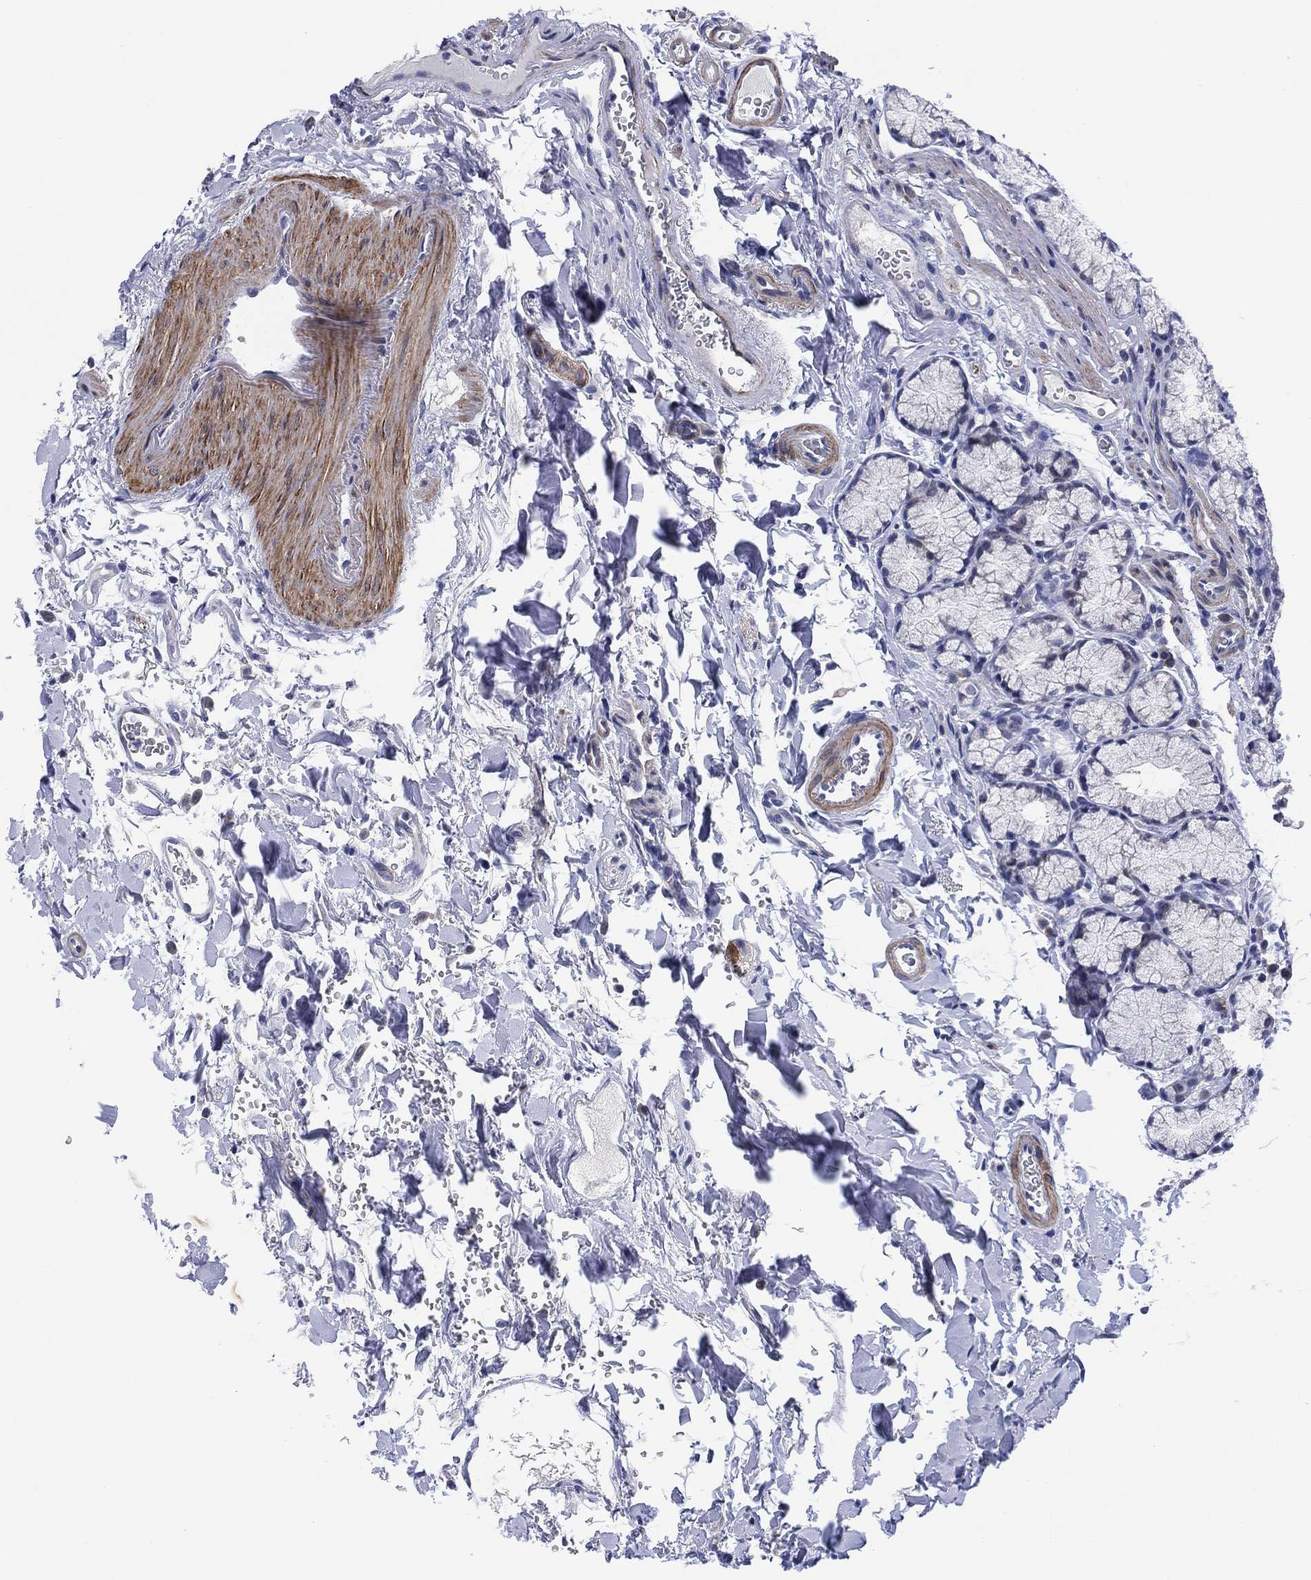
{"staining": {"intensity": "negative", "quantity": "none", "location": "none"}, "tissue": "duodenum", "cell_type": "Glandular cells", "image_type": "normal", "snomed": [{"axis": "morphology", "description": "Normal tissue, NOS"}, {"axis": "topography", "description": "Duodenum"}], "caption": "Immunohistochemistry of normal human duodenum reveals no positivity in glandular cells.", "gene": "CLIP3", "patient": {"sex": "female", "age": 67}}